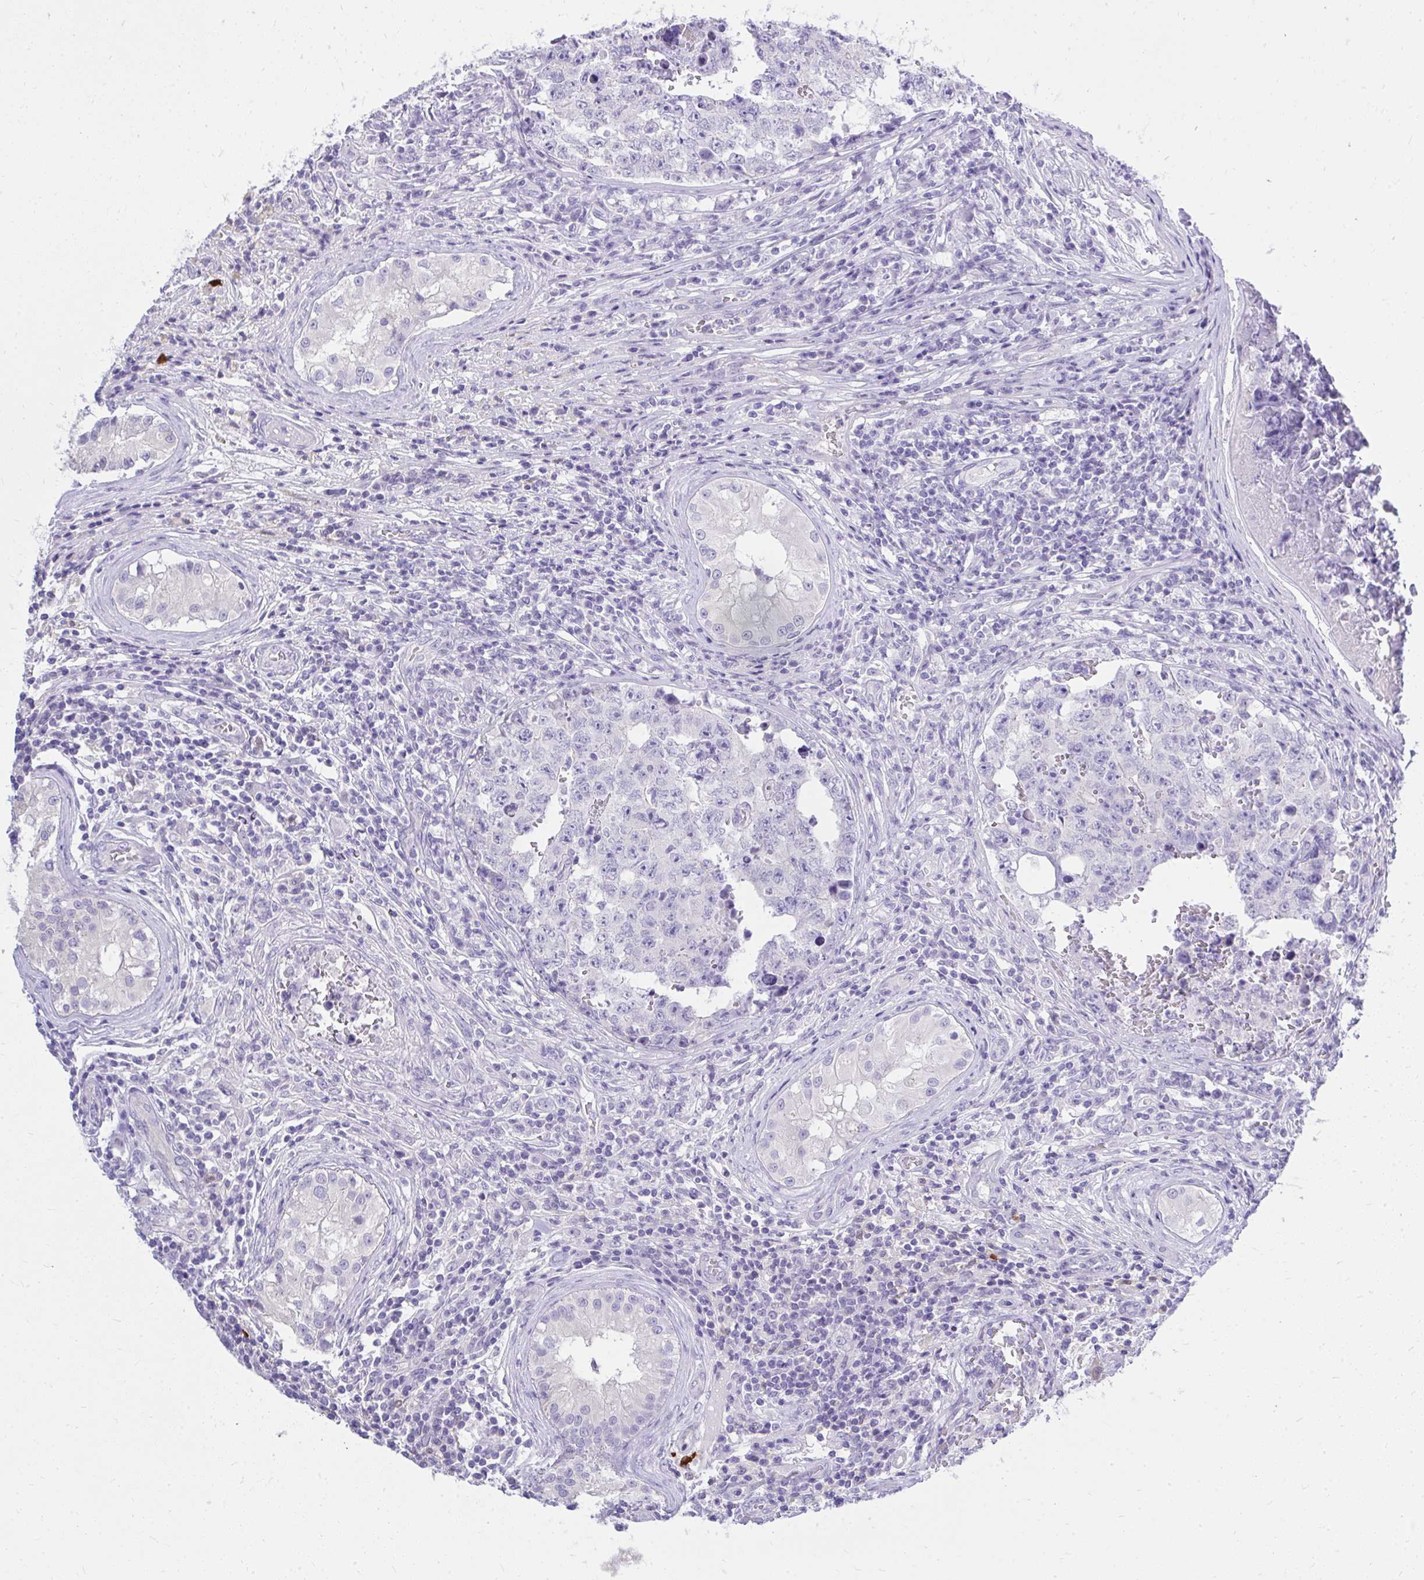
{"staining": {"intensity": "negative", "quantity": "none", "location": "none"}, "tissue": "testis cancer", "cell_type": "Tumor cells", "image_type": "cancer", "snomed": [{"axis": "morphology", "description": "Carcinoma, Embryonal, NOS"}, {"axis": "topography", "description": "Testis"}], "caption": "There is no significant expression in tumor cells of embryonal carcinoma (testis). (DAB (3,3'-diaminobenzidine) immunohistochemistry visualized using brightfield microscopy, high magnification).", "gene": "PSD", "patient": {"sex": "male", "age": 25}}